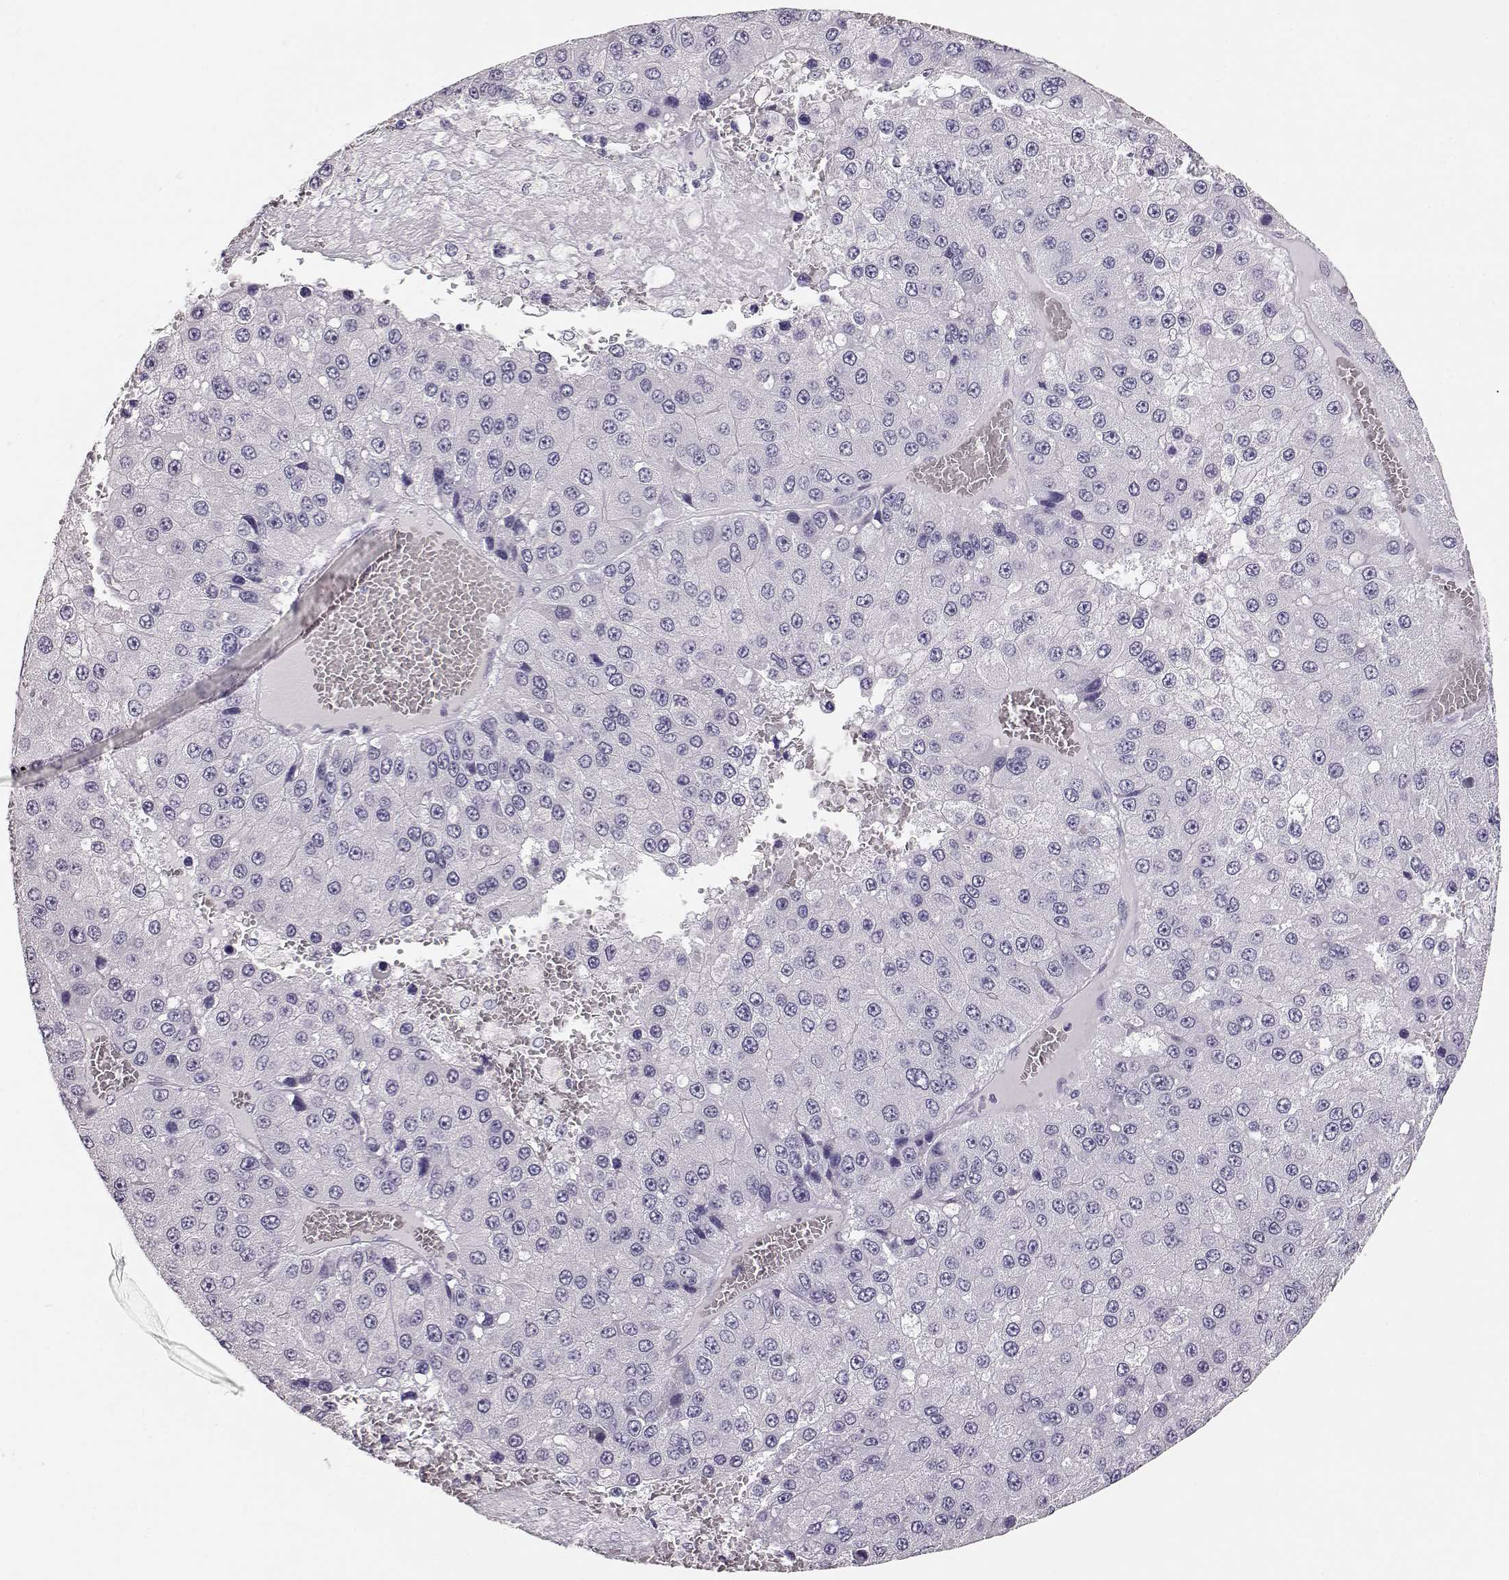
{"staining": {"intensity": "negative", "quantity": "none", "location": "none"}, "tissue": "liver cancer", "cell_type": "Tumor cells", "image_type": "cancer", "snomed": [{"axis": "morphology", "description": "Carcinoma, Hepatocellular, NOS"}, {"axis": "topography", "description": "Liver"}], "caption": "Hepatocellular carcinoma (liver) was stained to show a protein in brown. There is no significant expression in tumor cells.", "gene": "MAGEC1", "patient": {"sex": "female", "age": 73}}